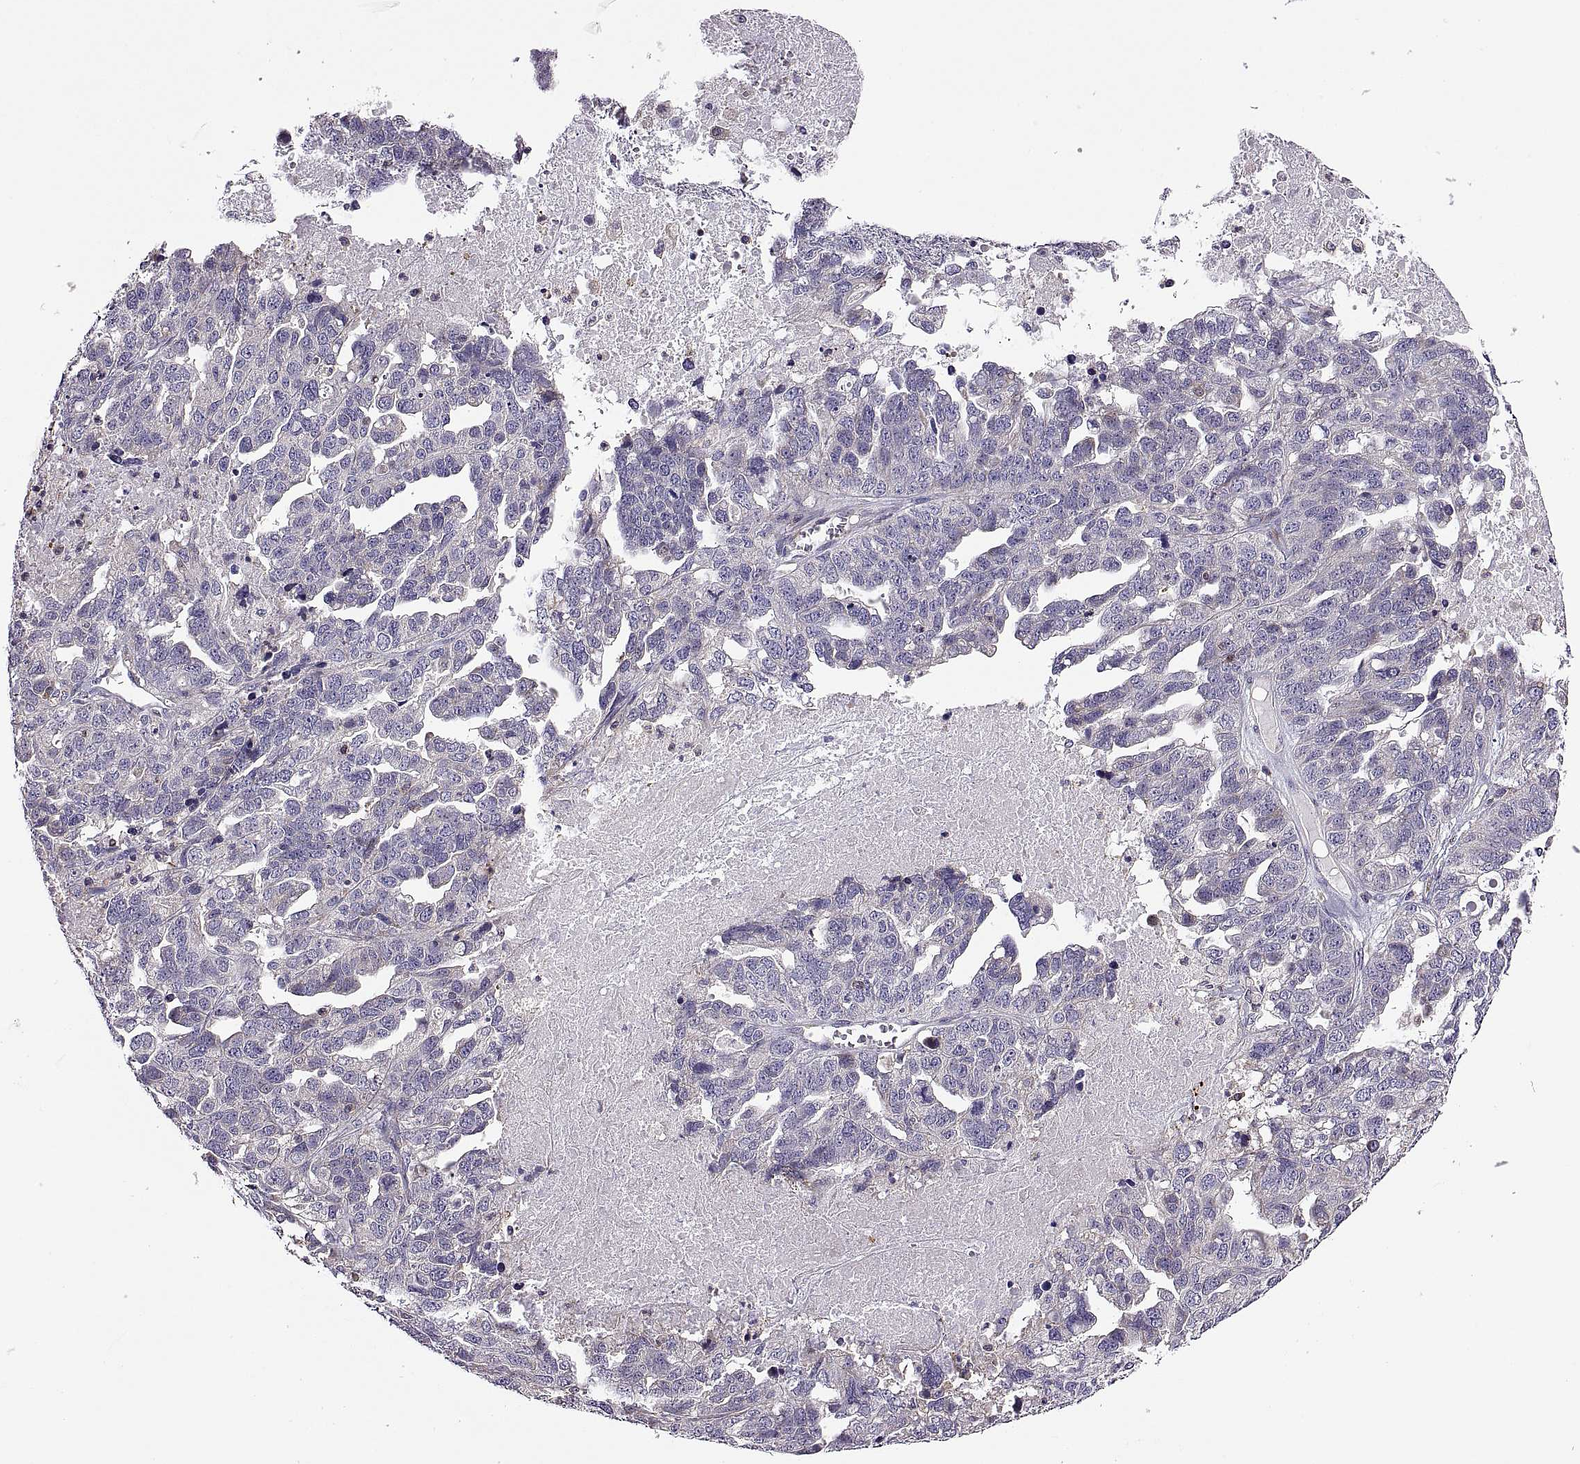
{"staining": {"intensity": "negative", "quantity": "none", "location": "none"}, "tissue": "ovarian cancer", "cell_type": "Tumor cells", "image_type": "cancer", "snomed": [{"axis": "morphology", "description": "Cystadenocarcinoma, serous, NOS"}, {"axis": "topography", "description": "Ovary"}], "caption": "IHC photomicrograph of neoplastic tissue: human serous cystadenocarcinoma (ovarian) stained with DAB demonstrates no significant protein expression in tumor cells.", "gene": "SPATA32", "patient": {"sex": "female", "age": 71}}